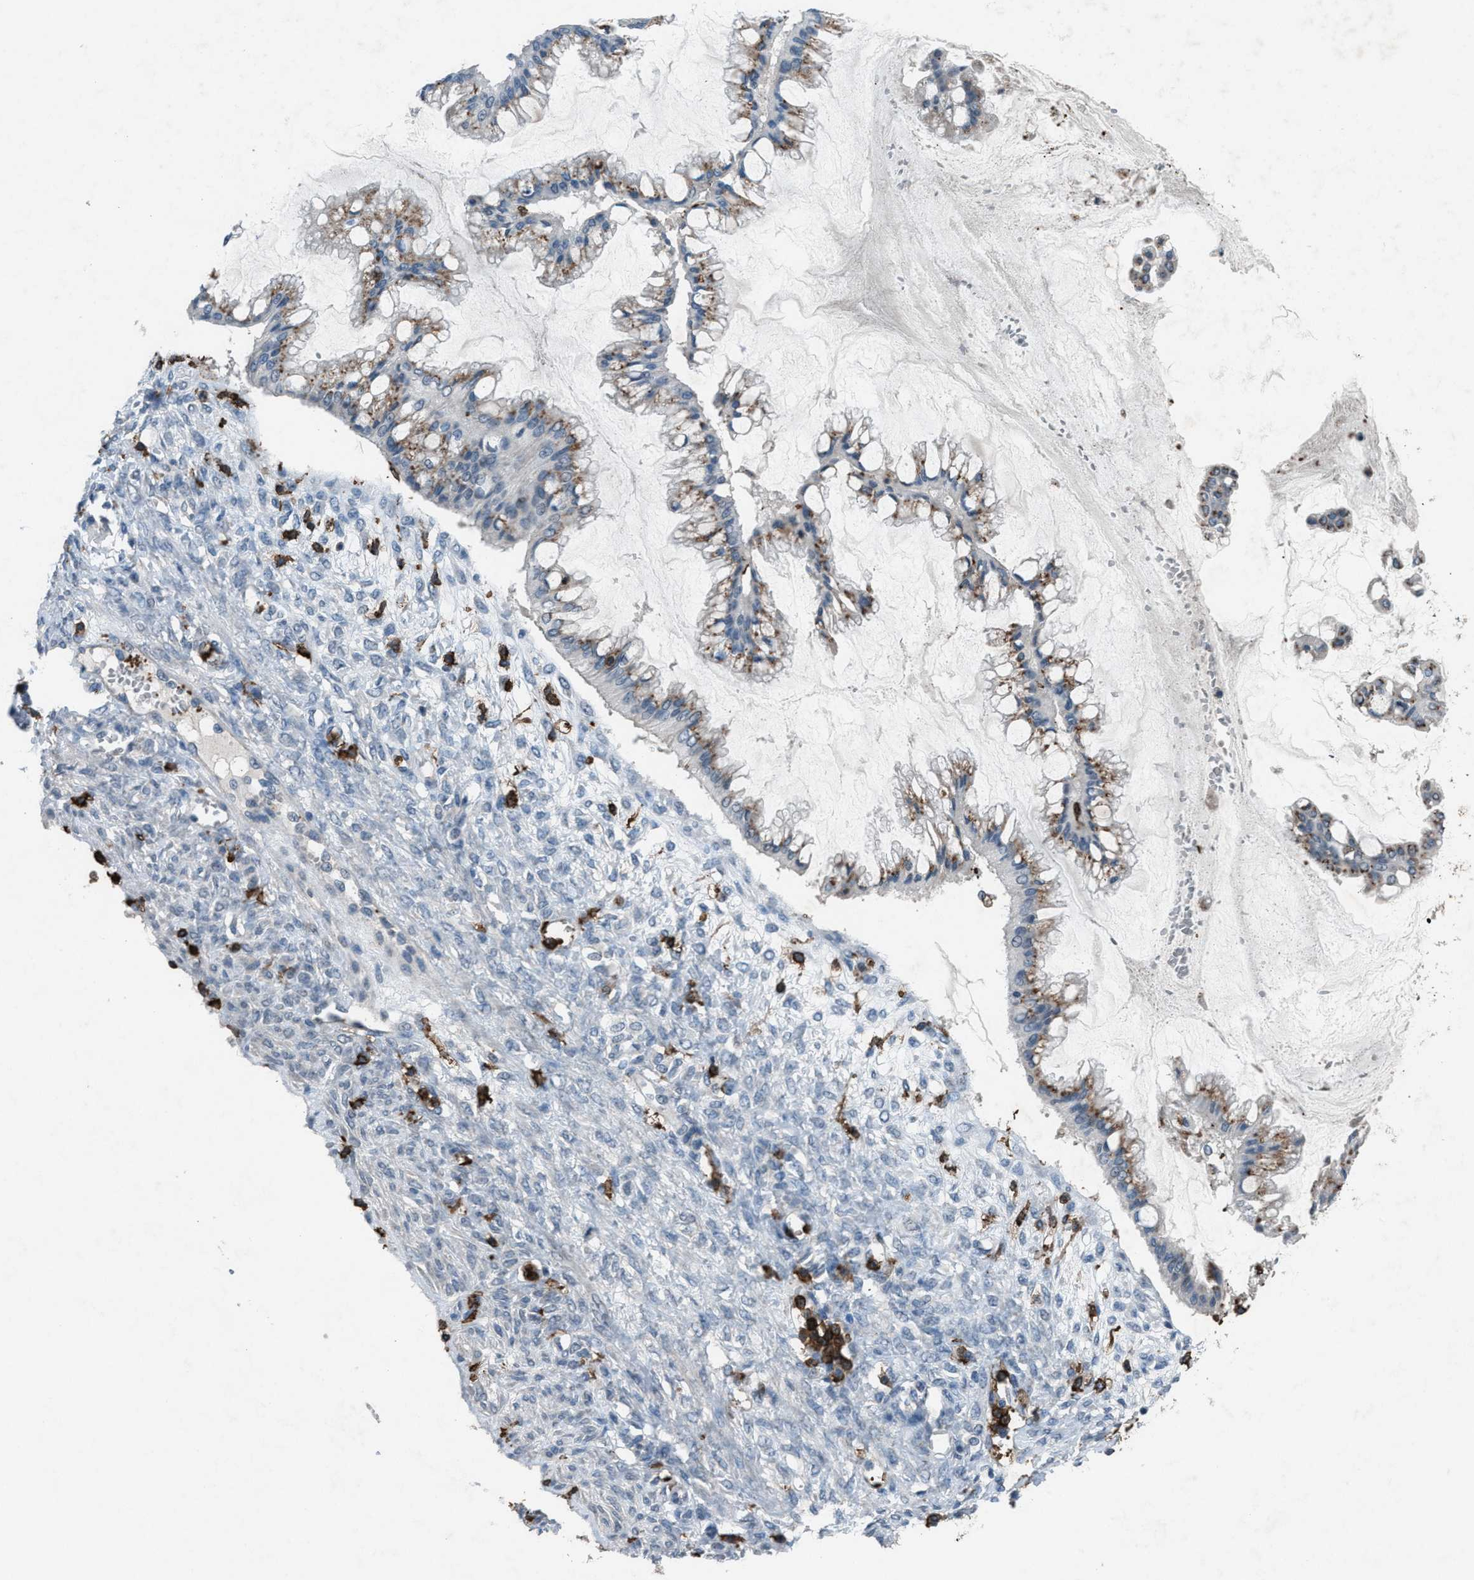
{"staining": {"intensity": "moderate", "quantity": ">75%", "location": "cytoplasmic/membranous"}, "tissue": "ovarian cancer", "cell_type": "Tumor cells", "image_type": "cancer", "snomed": [{"axis": "morphology", "description": "Cystadenocarcinoma, mucinous, NOS"}, {"axis": "topography", "description": "Ovary"}], "caption": "Ovarian mucinous cystadenocarcinoma stained for a protein (brown) reveals moderate cytoplasmic/membranous positive staining in approximately >75% of tumor cells.", "gene": "FCER1G", "patient": {"sex": "female", "age": 73}}